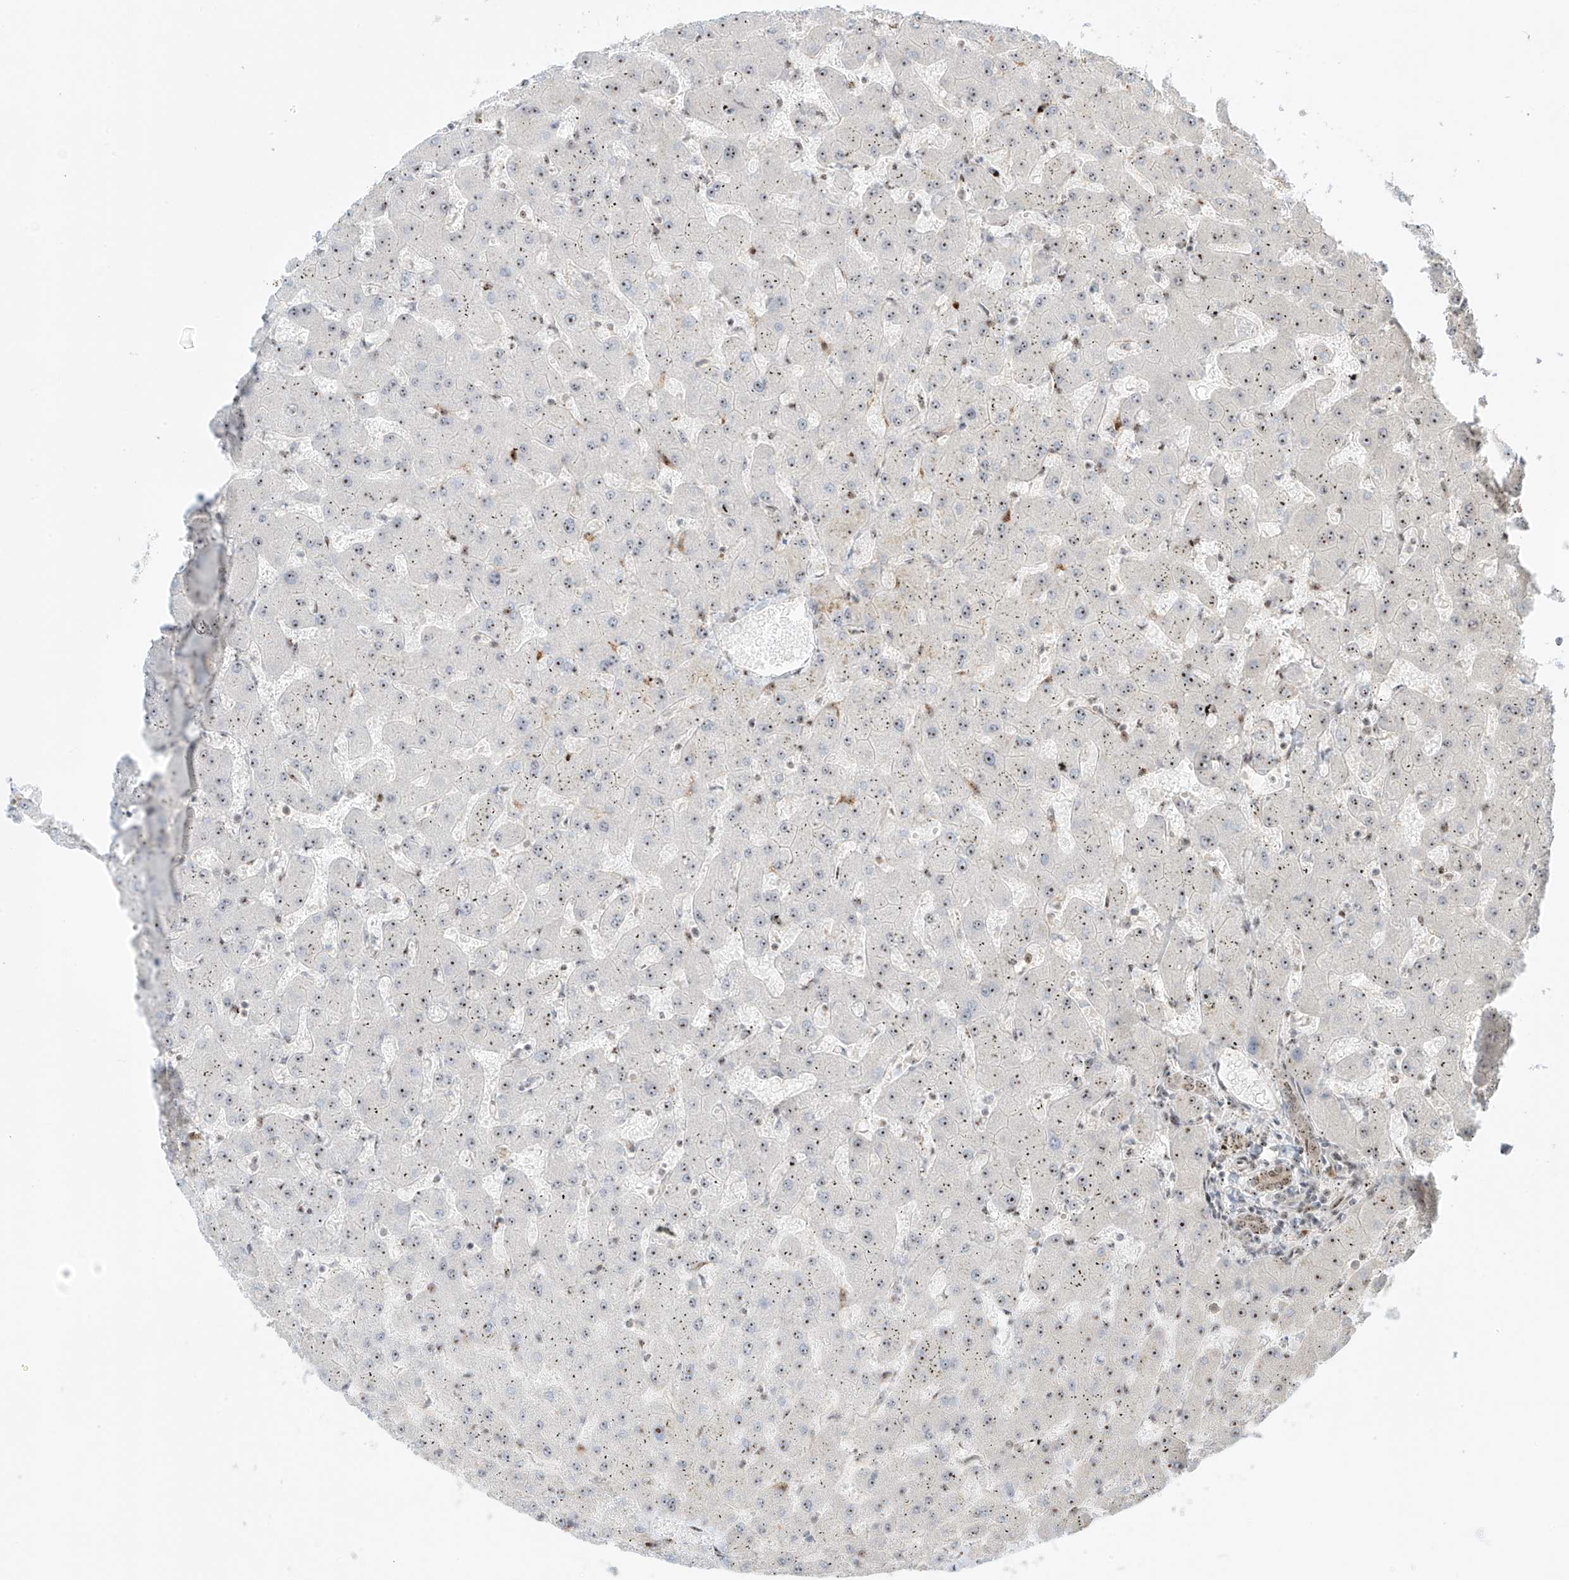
{"staining": {"intensity": "weak", "quantity": ">75%", "location": "cytoplasmic/membranous,nuclear"}, "tissue": "liver", "cell_type": "Cholangiocytes", "image_type": "normal", "snomed": [{"axis": "morphology", "description": "Normal tissue, NOS"}, {"axis": "topography", "description": "Liver"}], "caption": "Immunohistochemical staining of normal human liver reveals weak cytoplasmic/membranous,nuclear protein staining in approximately >75% of cholangiocytes.", "gene": "ZNF512", "patient": {"sex": "female", "age": 63}}